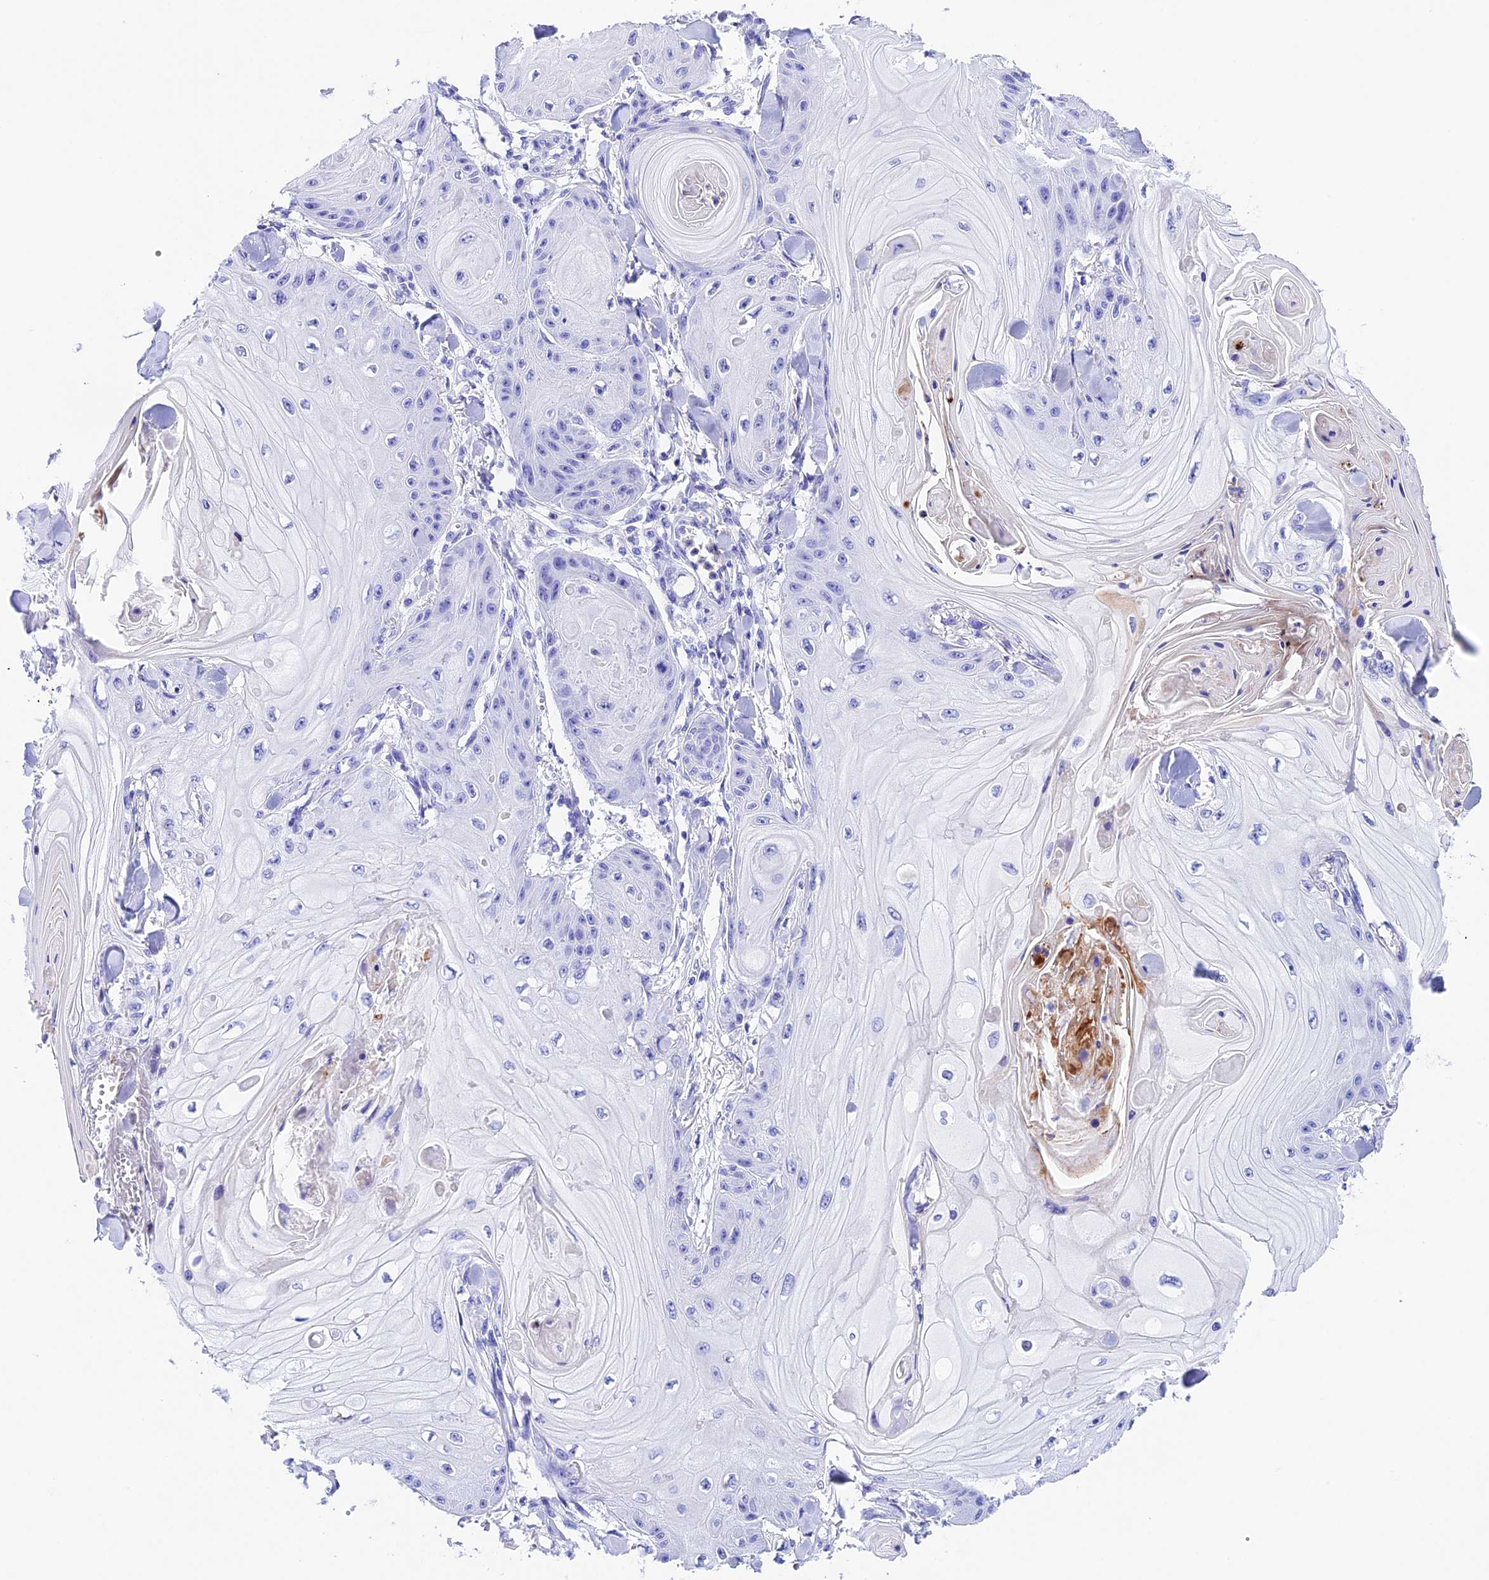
{"staining": {"intensity": "negative", "quantity": "none", "location": "none"}, "tissue": "skin cancer", "cell_type": "Tumor cells", "image_type": "cancer", "snomed": [{"axis": "morphology", "description": "Squamous cell carcinoma, NOS"}, {"axis": "topography", "description": "Skin"}], "caption": "Protein analysis of skin cancer (squamous cell carcinoma) displays no significant expression in tumor cells.", "gene": "PSG11", "patient": {"sex": "male", "age": 74}}